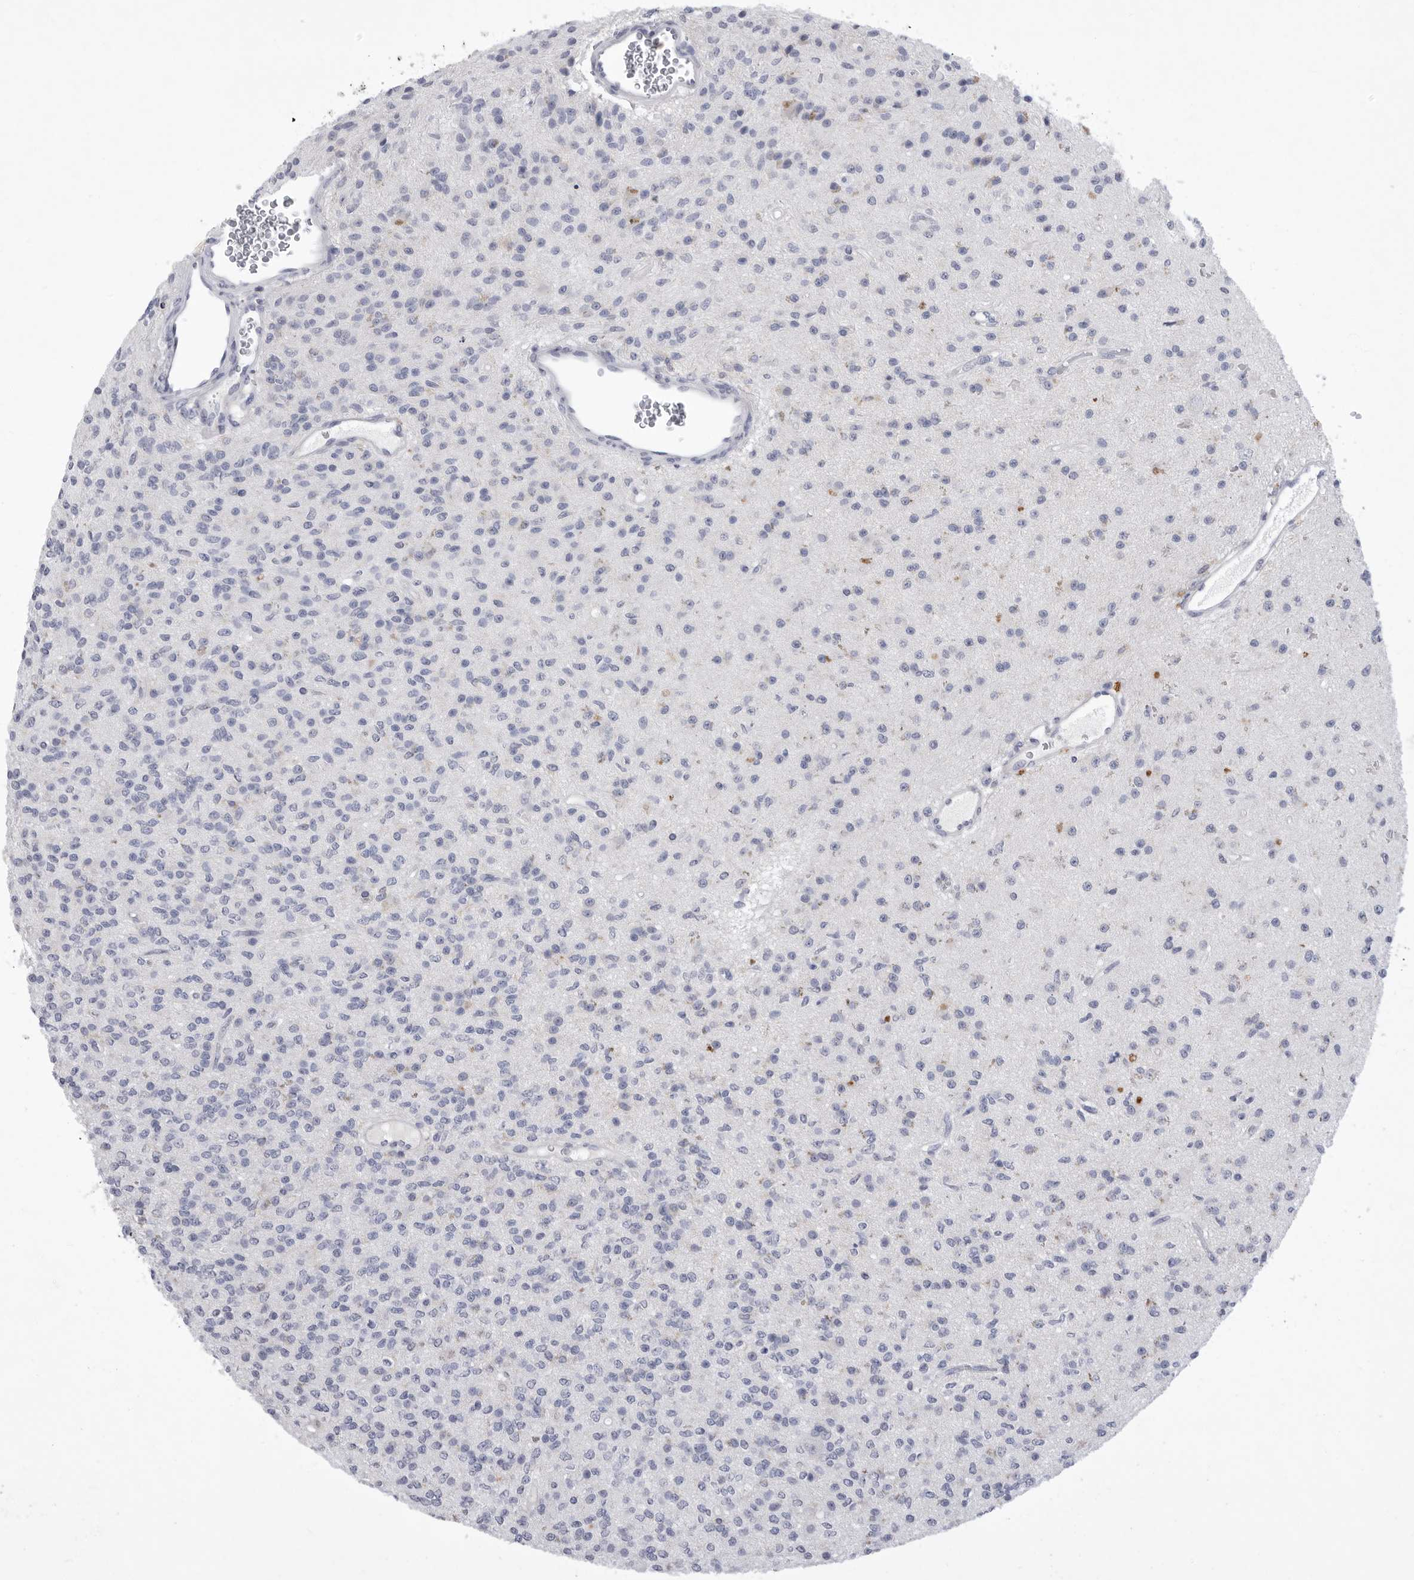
{"staining": {"intensity": "negative", "quantity": "none", "location": "none"}, "tissue": "glioma", "cell_type": "Tumor cells", "image_type": "cancer", "snomed": [{"axis": "morphology", "description": "Glioma, malignant, High grade"}, {"axis": "topography", "description": "Brain"}], "caption": "The micrograph demonstrates no significant staining in tumor cells of glioma.", "gene": "SIGLEC10", "patient": {"sex": "male", "age": 34}}